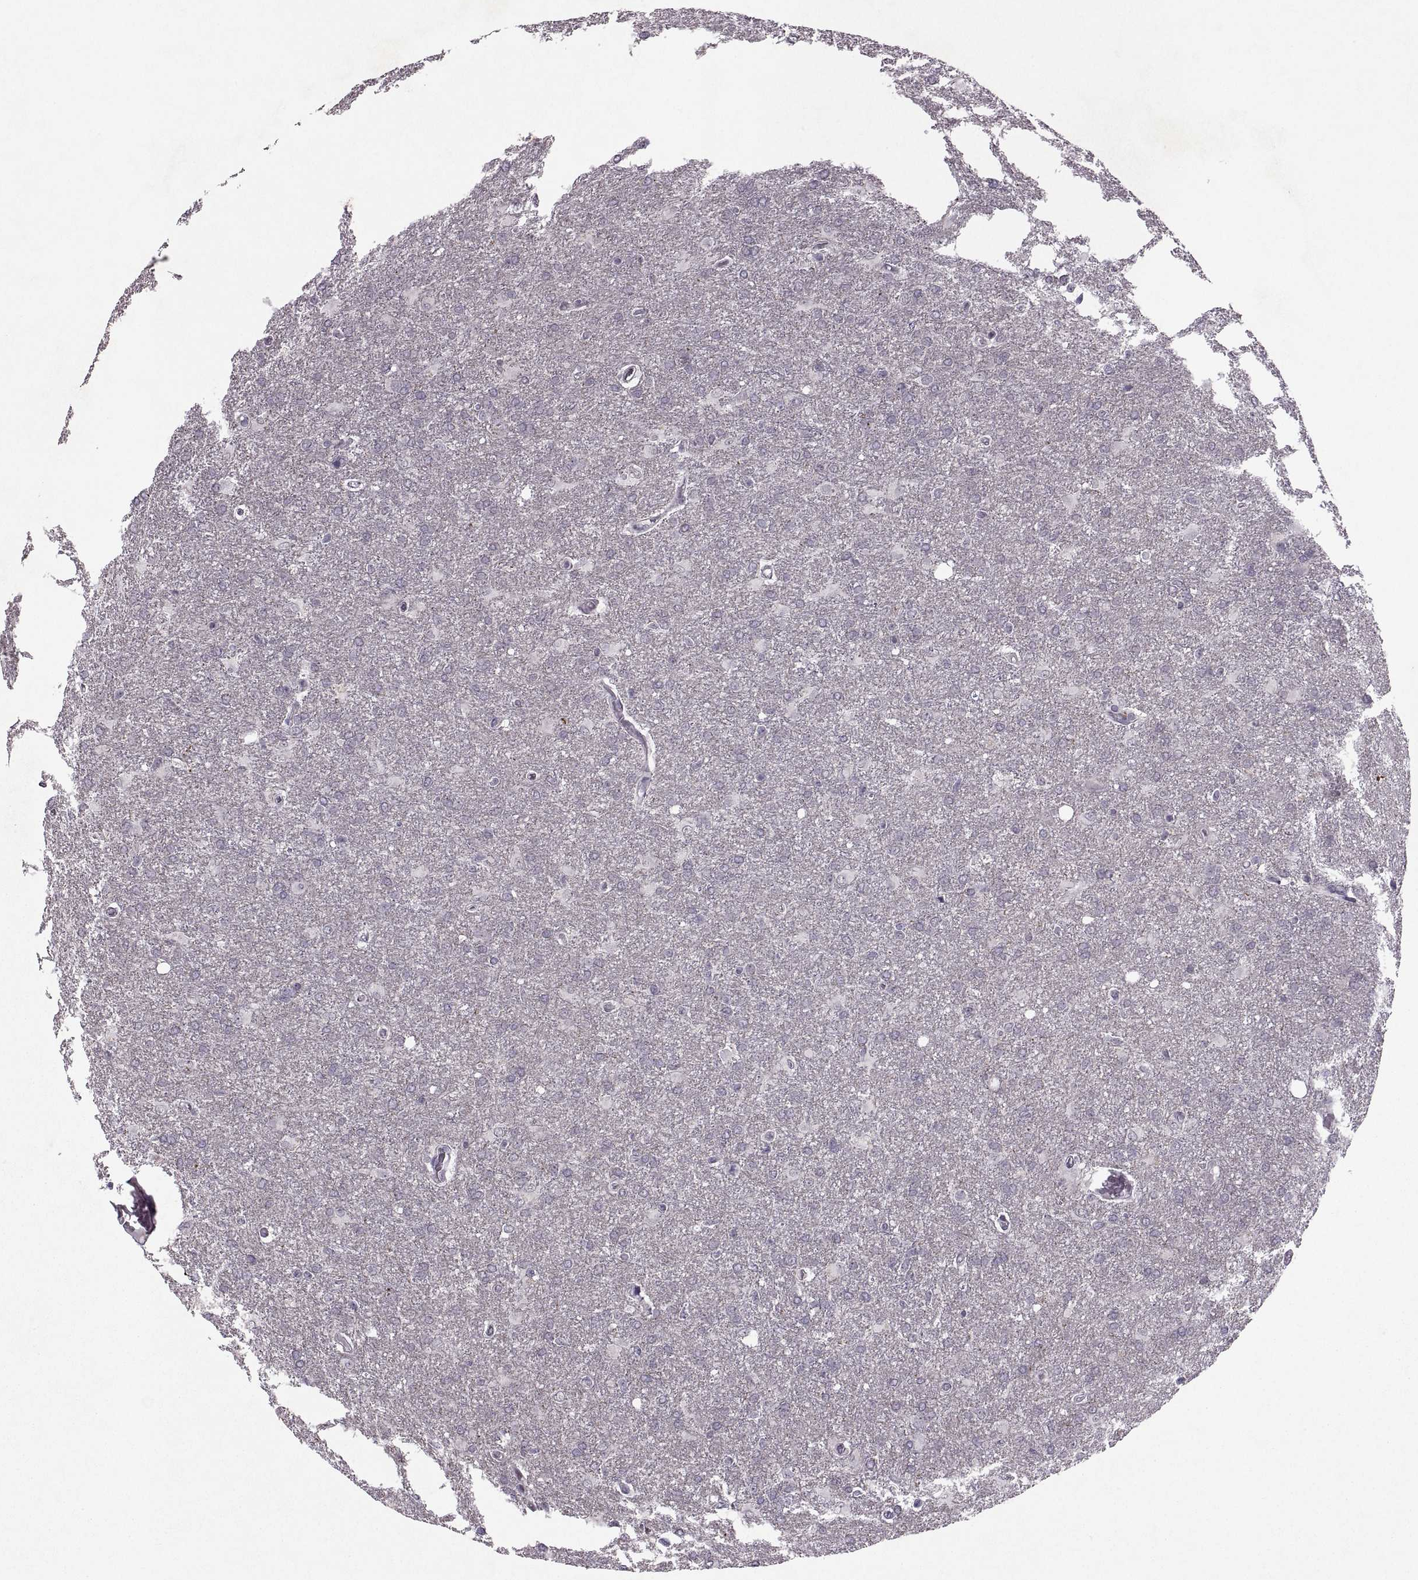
{"staining": {"intensity": "negative", "quantity": "none", "location": "none"}, "tissue": "glioma", "cell_type": "Tumor cells", "image_type": "cancer", "snomed": [{"axis": "morphology", "description": "Glioma, malignant, High grade"}, {"axis": "topography", "description": "Brain"}], "caption": "Immunohistochemistry (IHC) of malignant high-grade glioma displays no positivity in tumor cells.", "gene": "MGAT4D", "patient": {"sex": "male", "age": 68}}